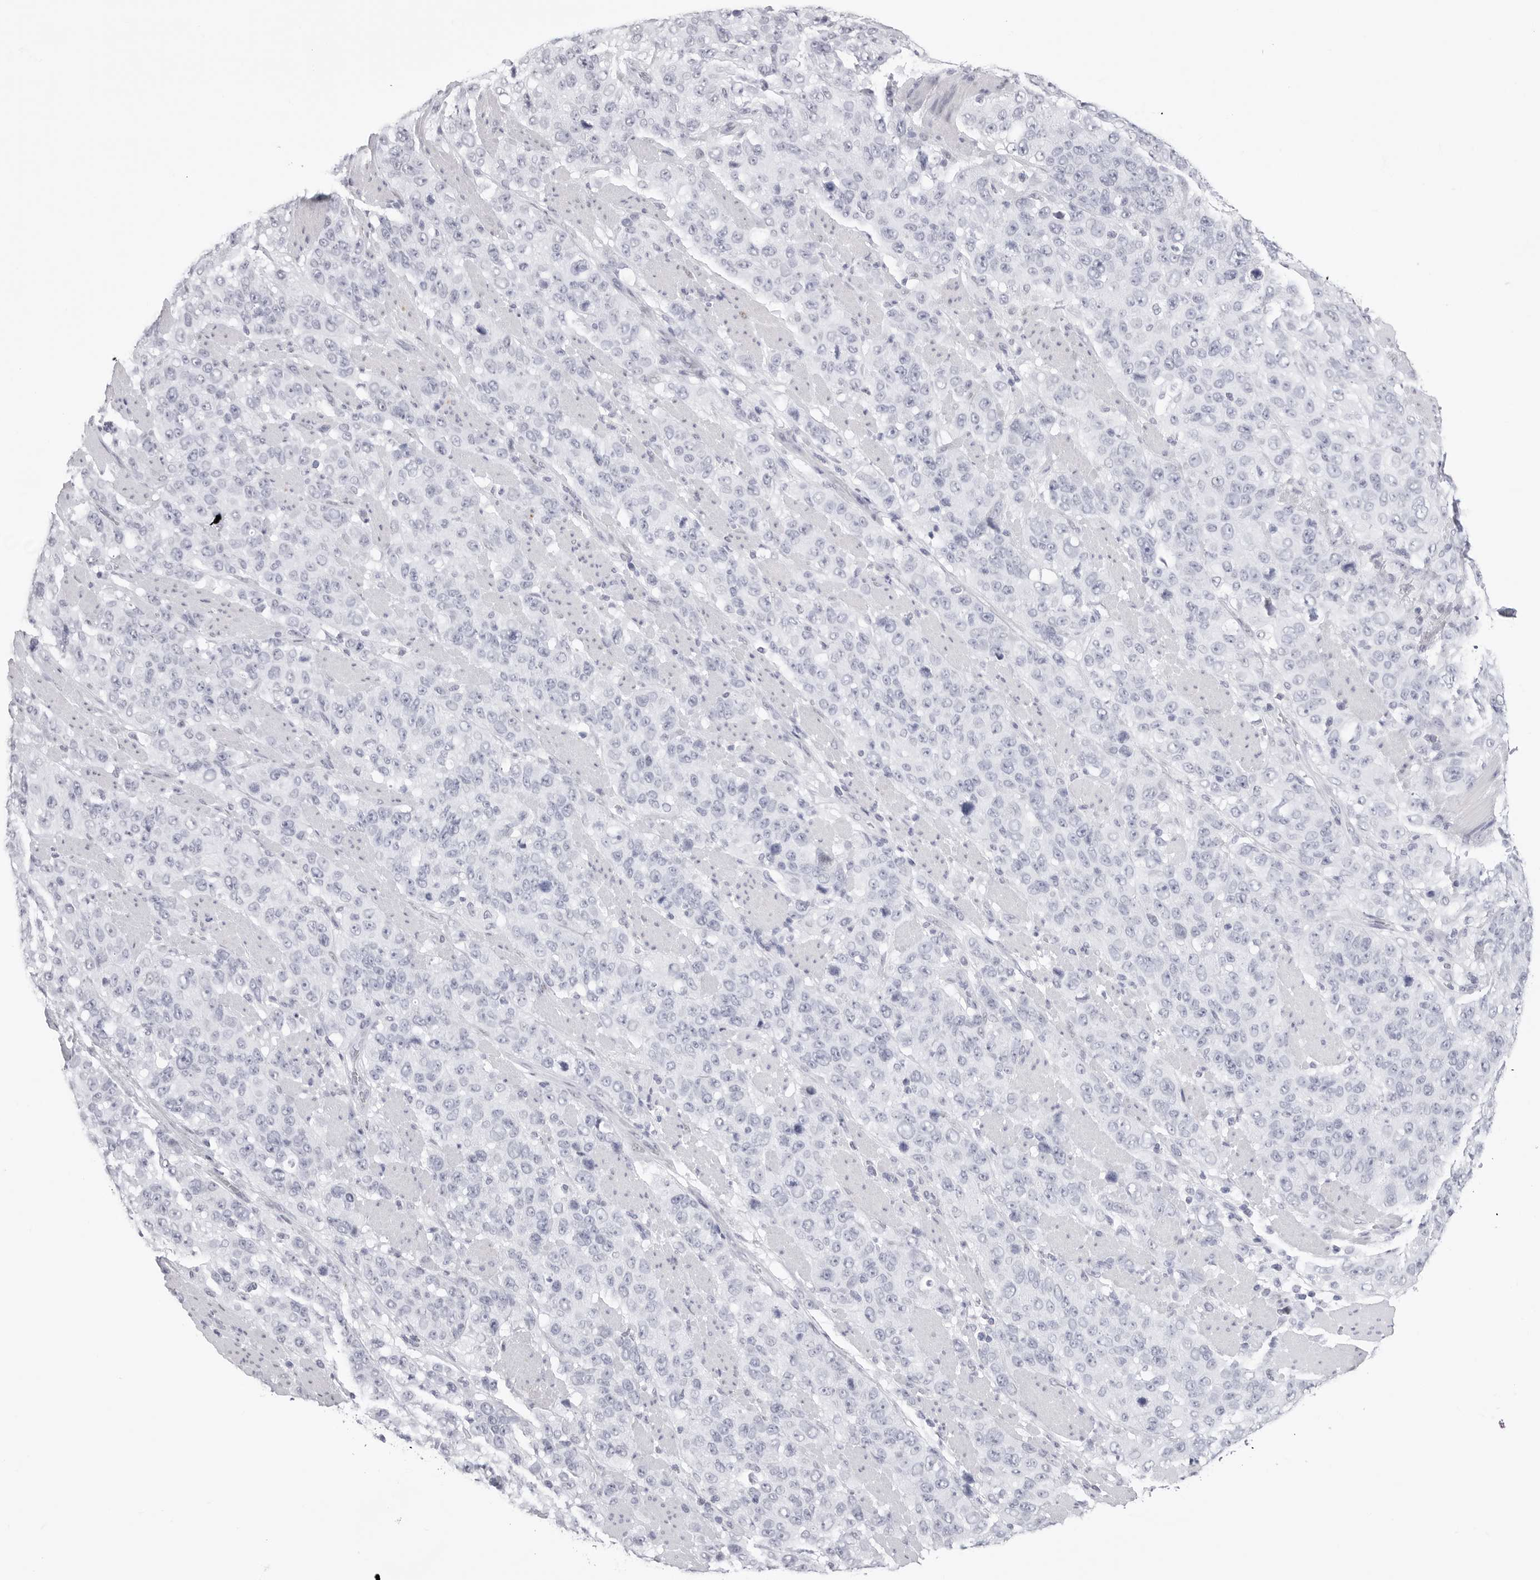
{"staining": {"intensity": "negative", "quantity": "none", "location": "none"}, "tissue": "stomach cancer", "cell_type": "Tumor cells", "image_type": "cancer", "snomed": [{"axis": "morphology", "description": "Adenocarcinoma, NOS"}, {"axis": "topography", "description": "Stomach"}], "caption": "DAB (3,3'-diaminobenzidine) immunohistochemical staining of stomach cancer (adenocarcinoma) reveals no significant staining in tumor cells. (DAB immunohistochemistry visualized using brightfield microscopy, high magnification).", "gene": "TSSK1B", "patient": {"sex": "male", "age": 48}}